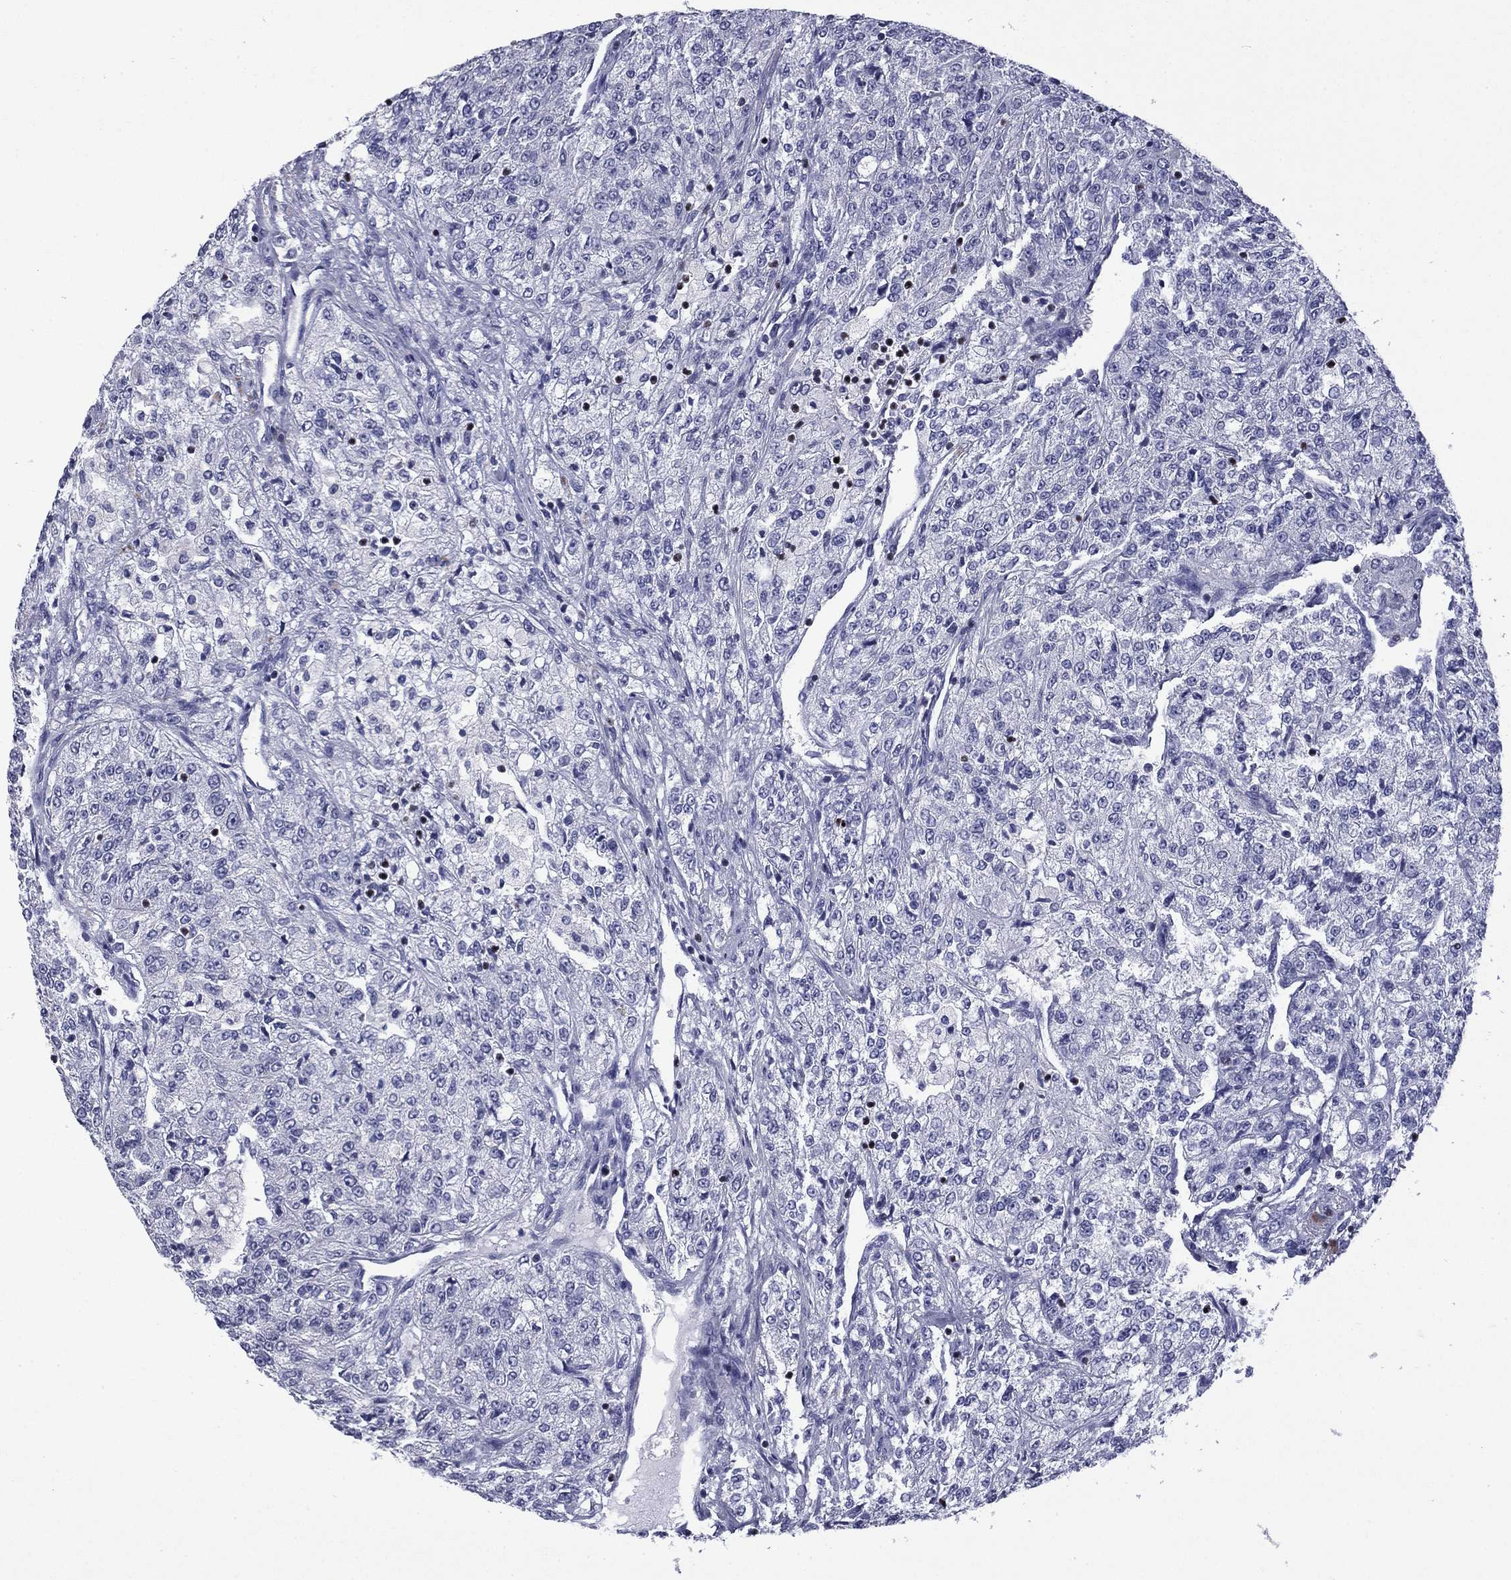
{"staining": {"intensity": "negative", "quantity": "none", "location": "none"}, "tissue": "renal cancer", "cell_type": "Tumor cells", "image_type": "cancer", "snomed": [{"axis": "morphology", "description": "Adenocarcinoma, NOS"}, {"axis": "topography", "description": "Kidney"}], "caption": "Tumor cells show no significant positivity in renal cancer.", "gene": "IKZF3", "patient": {"sex": "female", "age": 63}}